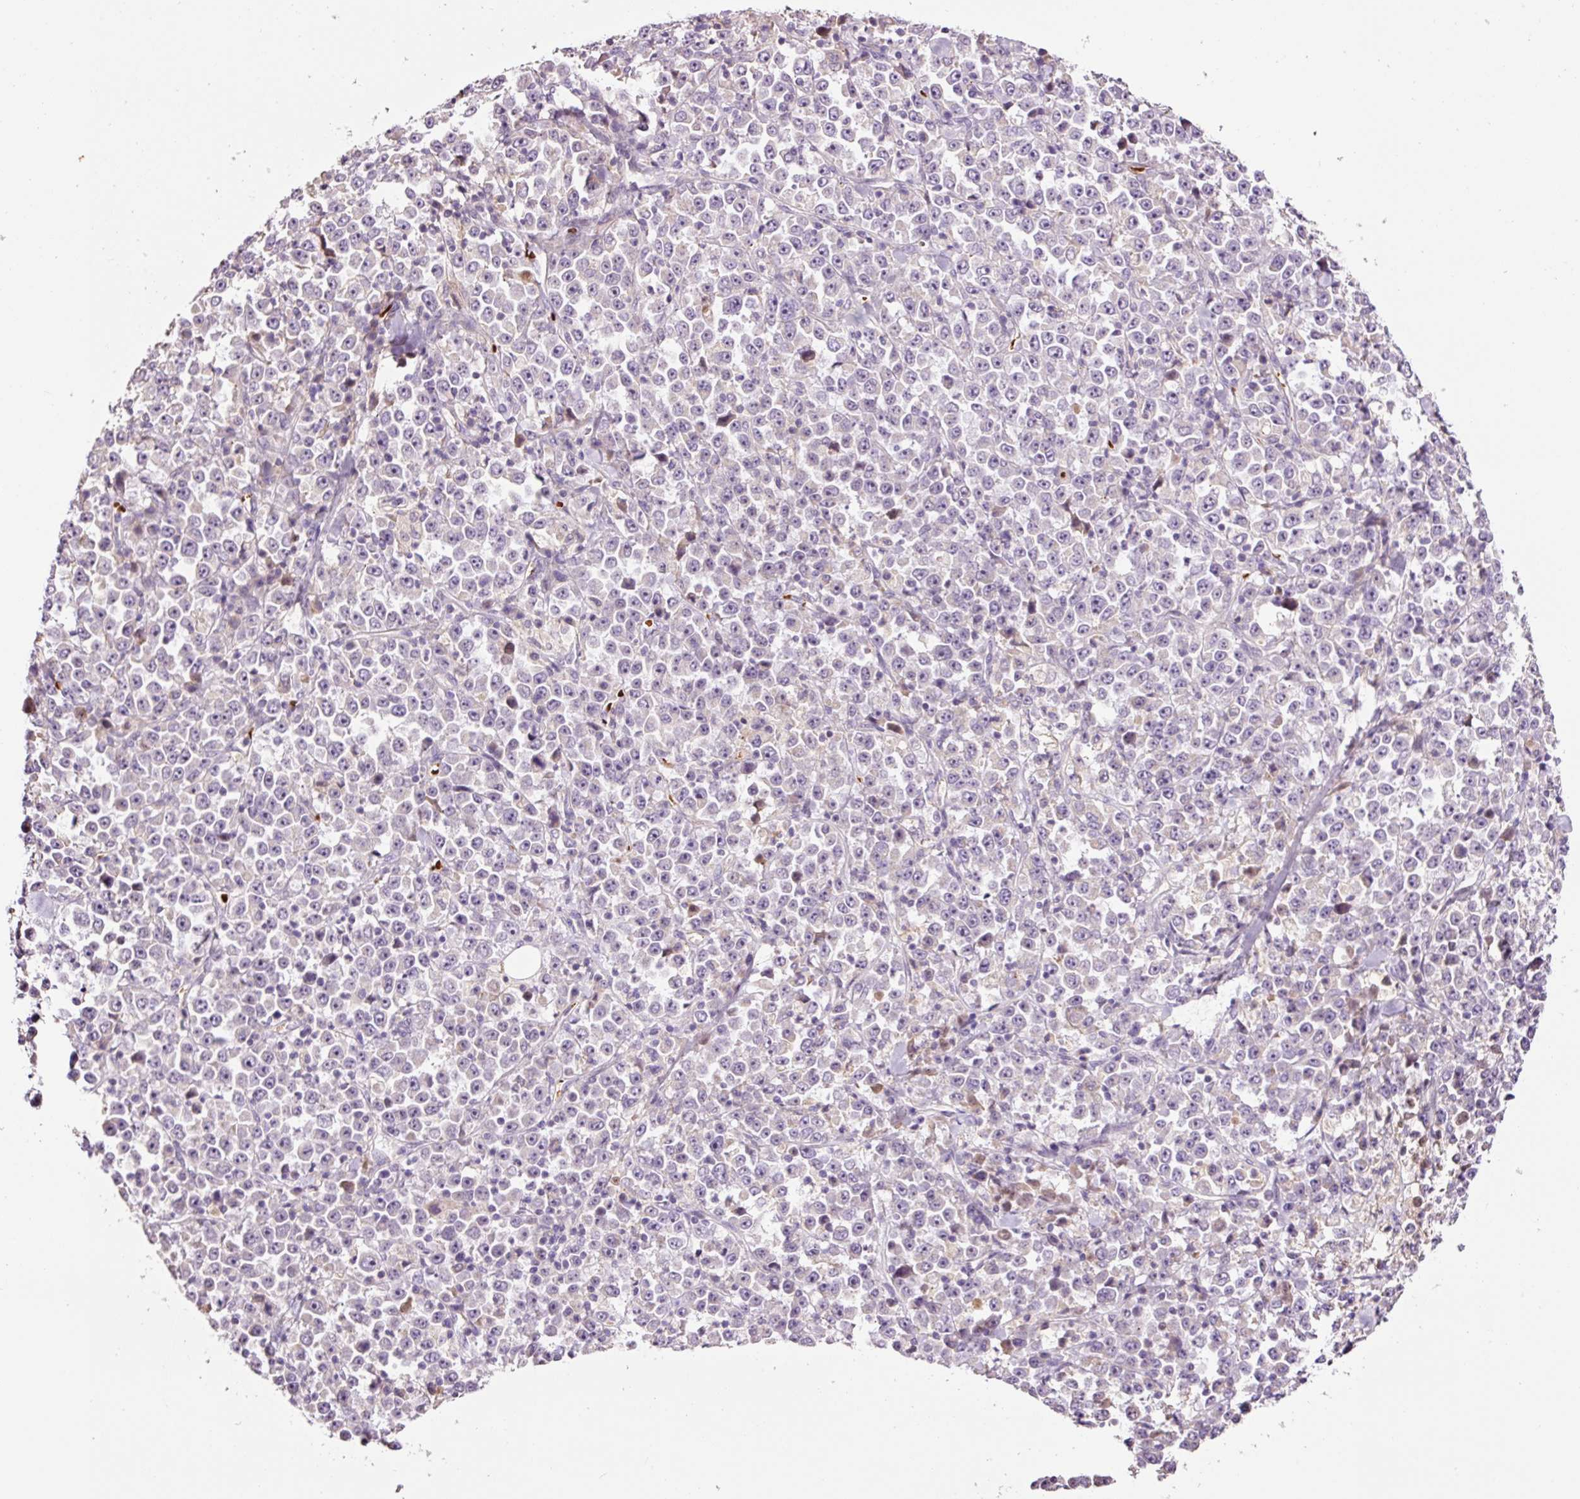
{"staining": {"intensity": "negative", "quantity": "none", "location": "none"}, "tissue": "stomach cancer", "cell_type": "Tumor cells", "image_type": "cancer", "snomed": [{"axis": "morphology", "description": "Normal tissue, NOS"}, {"axis": "morphology", "description": "Adenocarcinoma, NOS"}, {"axis": "topography", "description": "Stomach, upper"}, {"axis": "topography", "description": "Stomach"}], "caption": "This is a histopathology image of IHC staining of stomach cancer, which shows no positivity in tumor cells.", "gene": "TMEM235", "patient": {"sex": "male", "age": 59}}